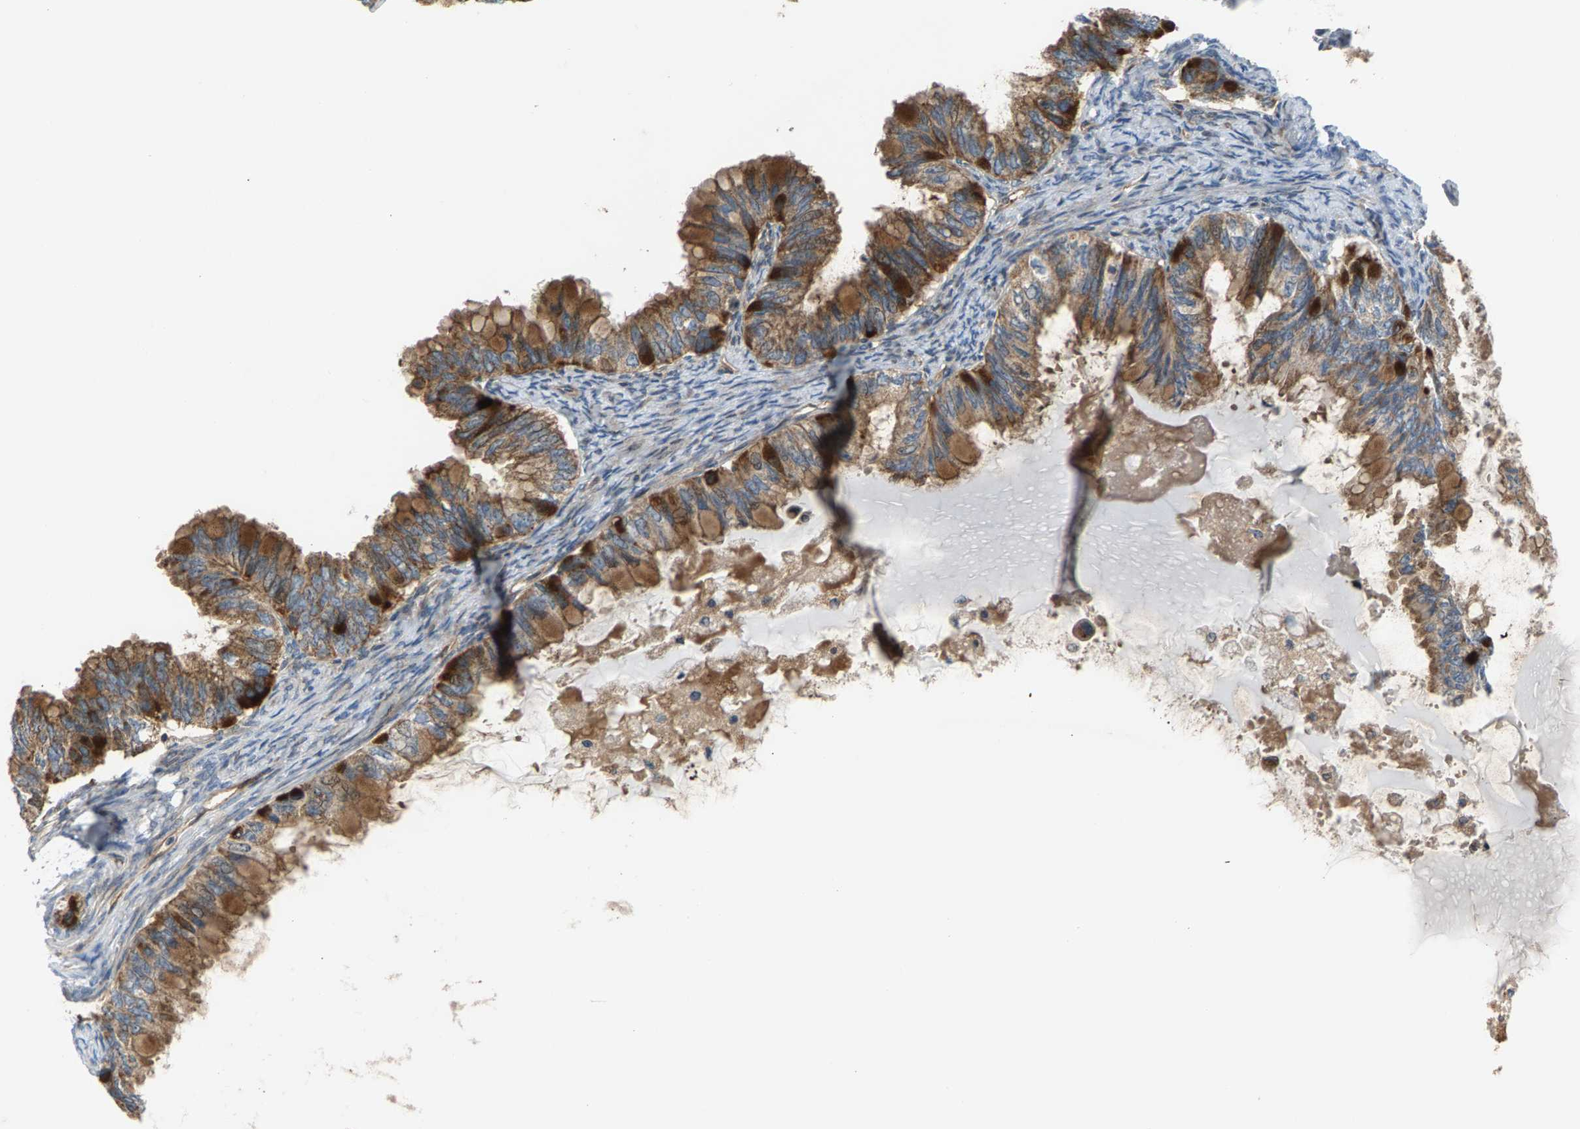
{"staining": {"intensity": "moderate", "quantity": ">75%", "location": "cytoplasmic/membranous"}, "tissue": "ovarian cancer", "cell_type": "Tumor cells", "image_type": "cancer", "snomed": [{"axis": "morphology", "description": "Cystadenocarcinoma, mucinous, NOS"}, {"axis": "topography", "description": "Ovary"}], "caption": "IHC image of human ovarian cancer stained for a protein (brown), which shows medium levels of moderate cytoplasmic/membranous staining in about >75% of tumor cells.", "gene": "PDCL", "patient": {"sex": "female", "age": 80}}